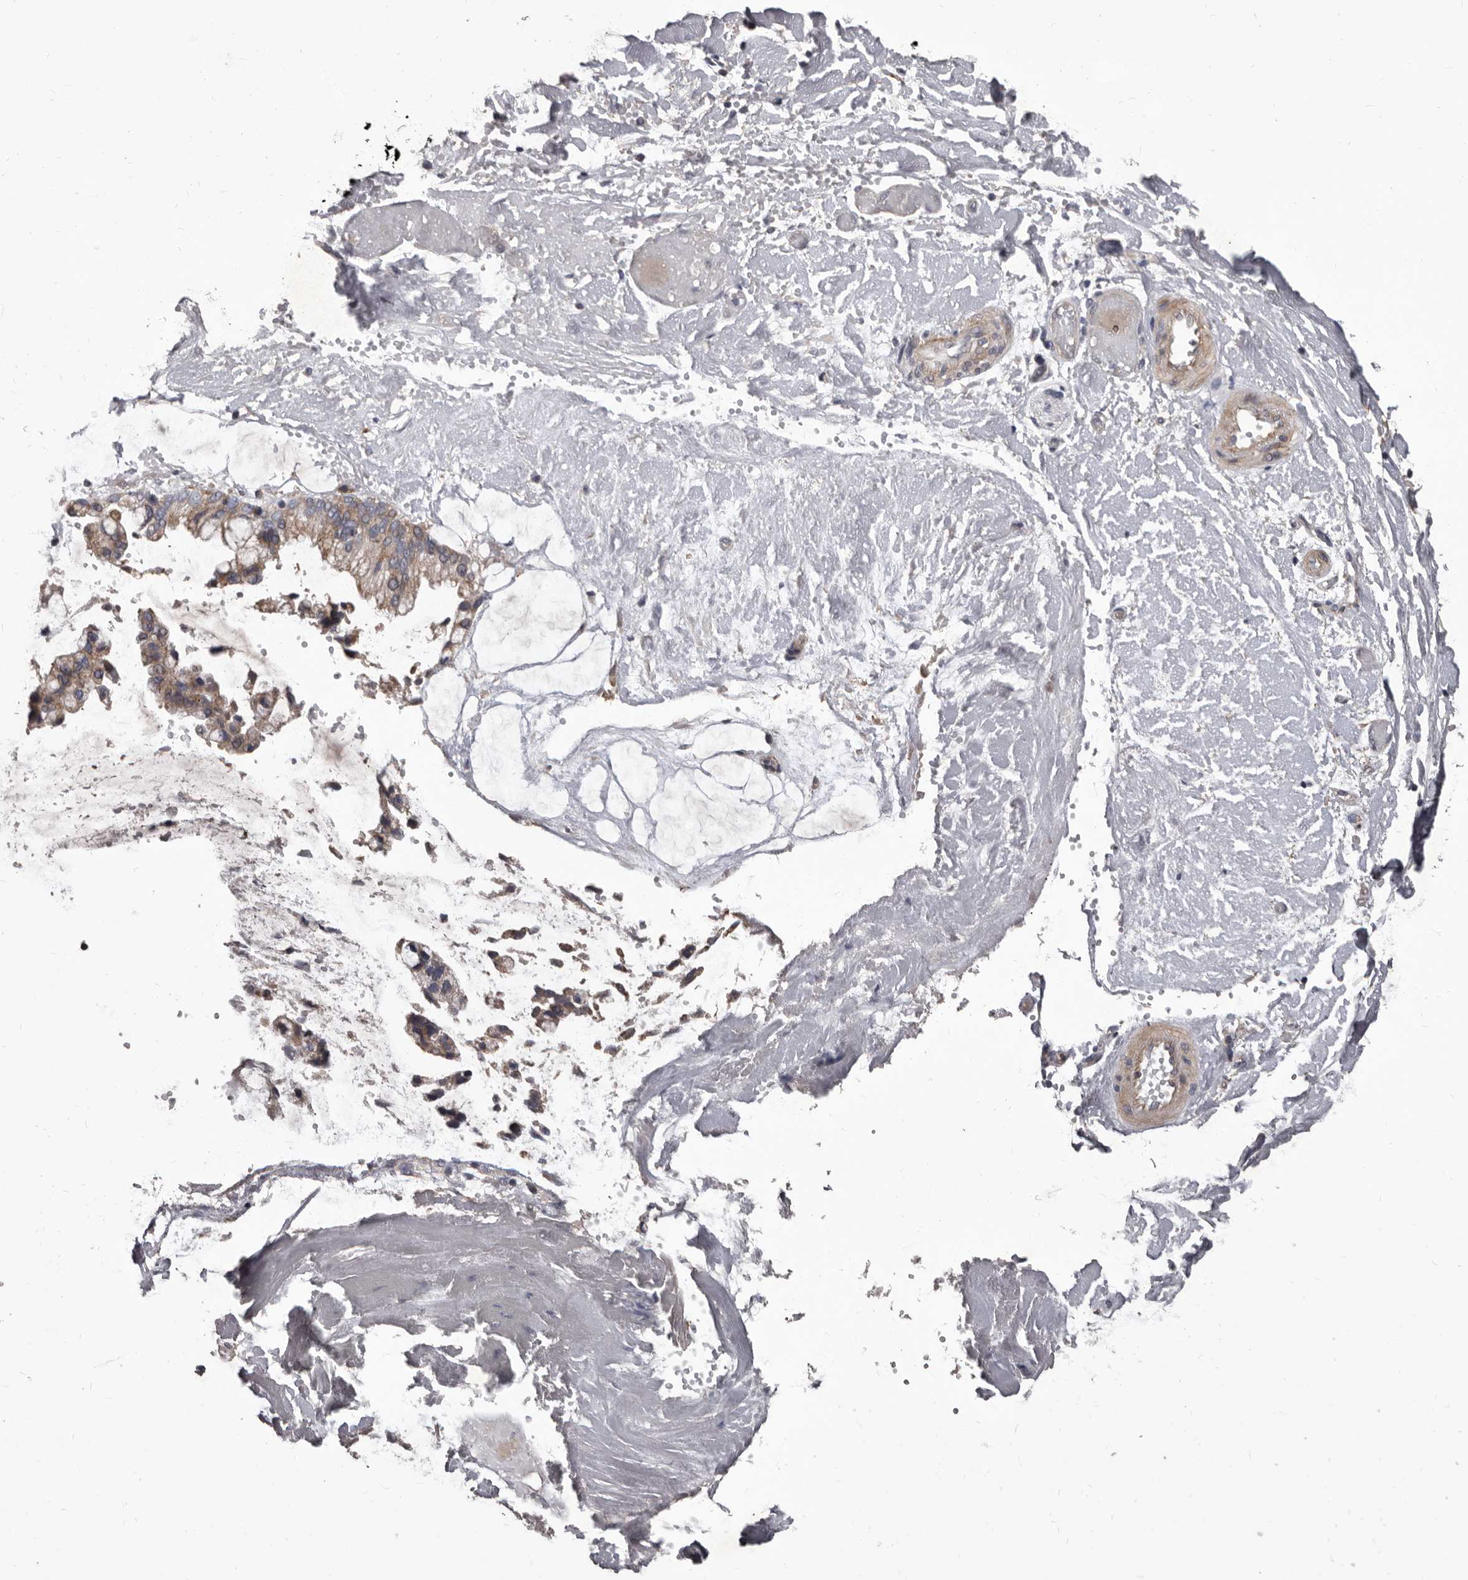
{"staining": {"intensity": "weak", "quantity": ">75%", "location": "cytoplasmic/membranous"}, "tissue": "ovarian cancer", "cell_type": "Tumor cells", "image_type": "cancer", "snomed": [{"axis": "morphology", "description": "Cystadenocarcinoma, mucinous, NOS"}, {"axis": "topography", "description": "Ovary"}], "caption": "Ovarian cancer (mucinous cystadenocarcinoma) tissue exhibits weak cytoplasmic/membranous expression in about >75% of tumor cells", "gene": "ALDH5A1", "patient": {"sex": "female", "age": 39}}